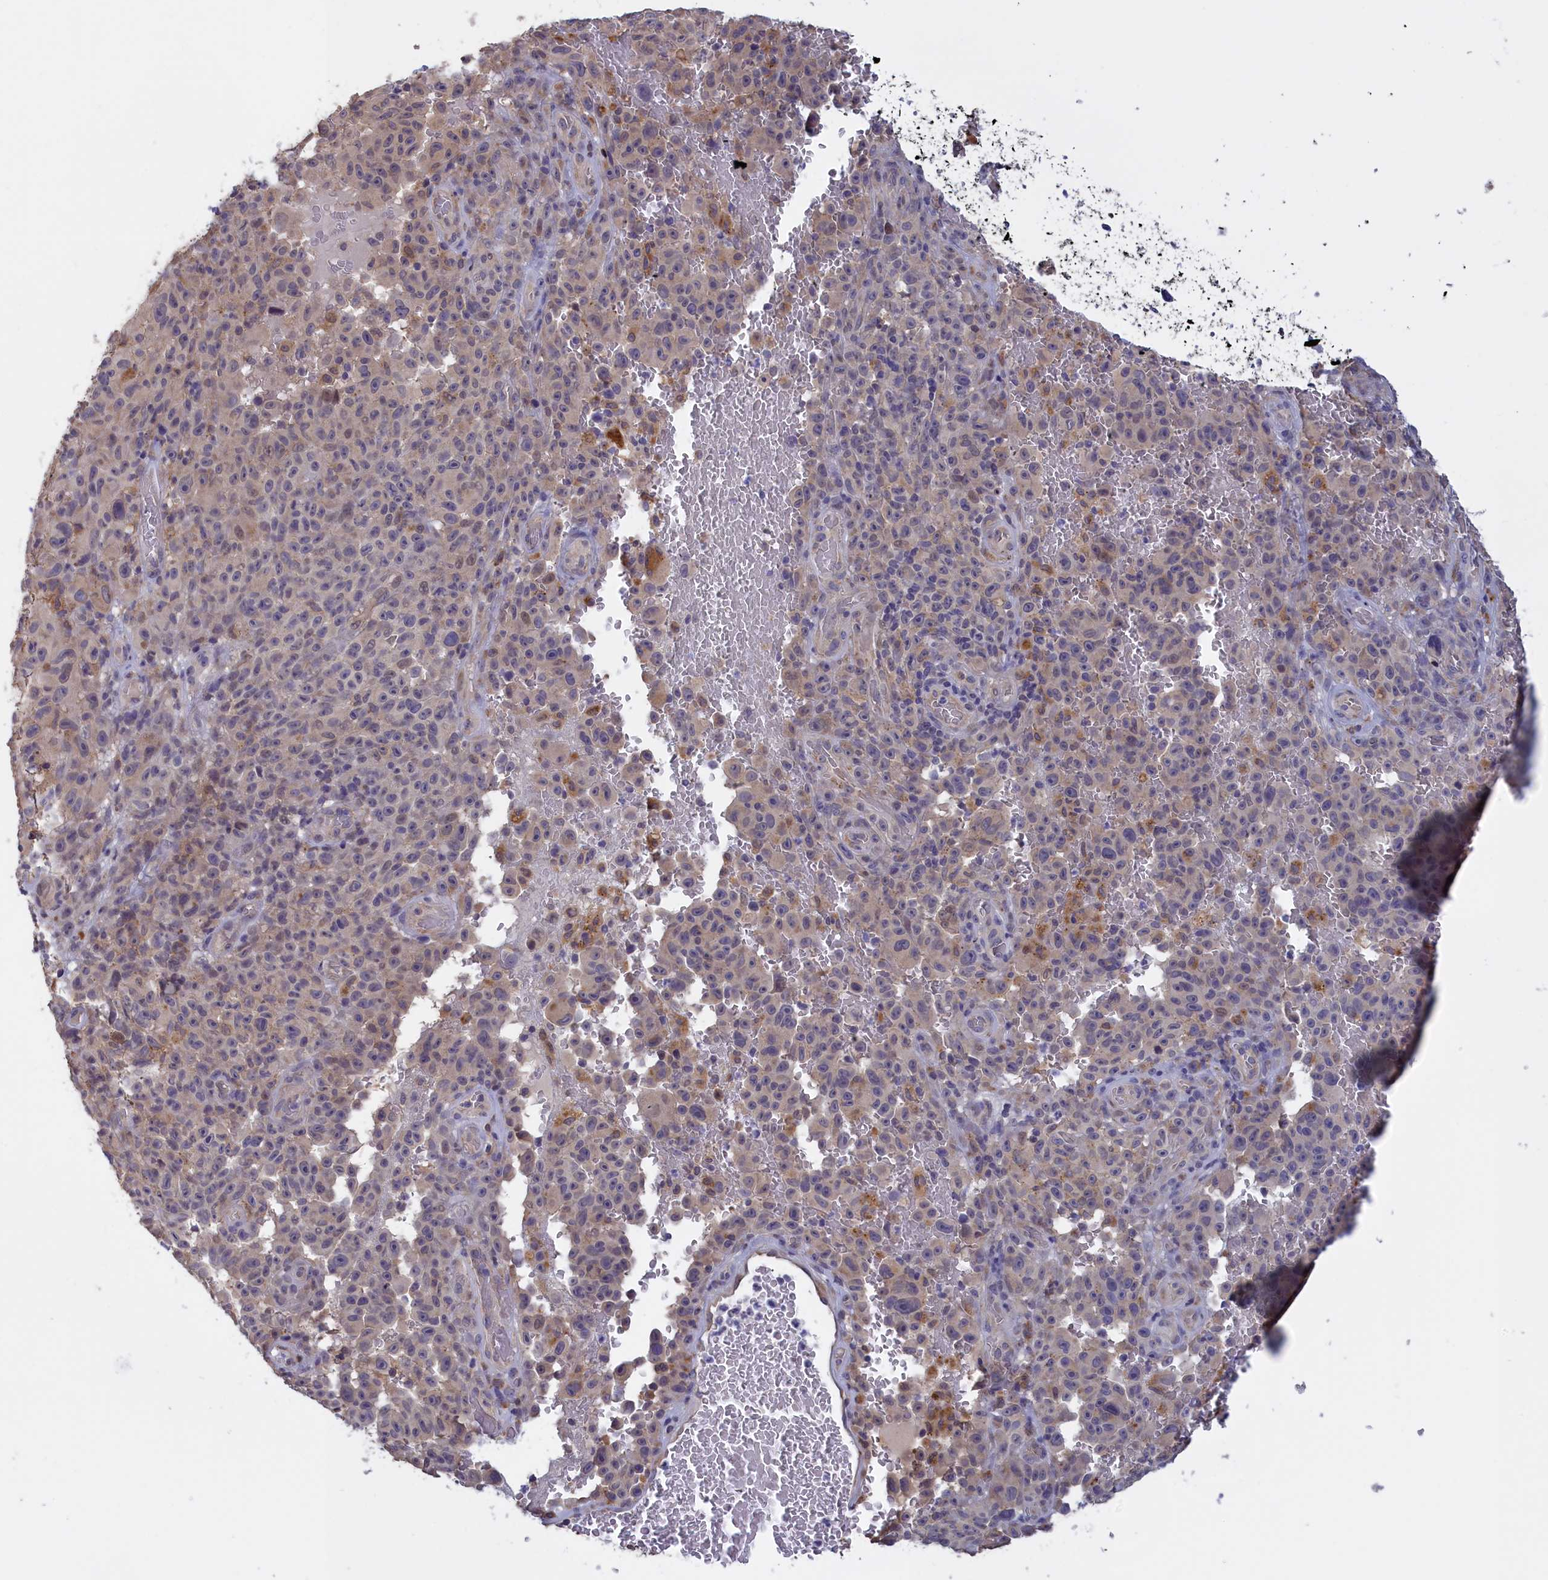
{"staining": {"intensity": "negative", "quantity": "none", "location": "none"}, "tissue": "melanoma", "cell_type": "Tumor cells", "image_type": "cancer", "snomed": [{"axis": "morphology", "description": "Malignant melanoma, NOS"}, {"axis": "topography", "description": "Skin"}], "caption": "Tumor cells are negative for brown protein staining in melanoma.", "gene": "COL19A1", "patient": {"sex": "female", "age": 82}}